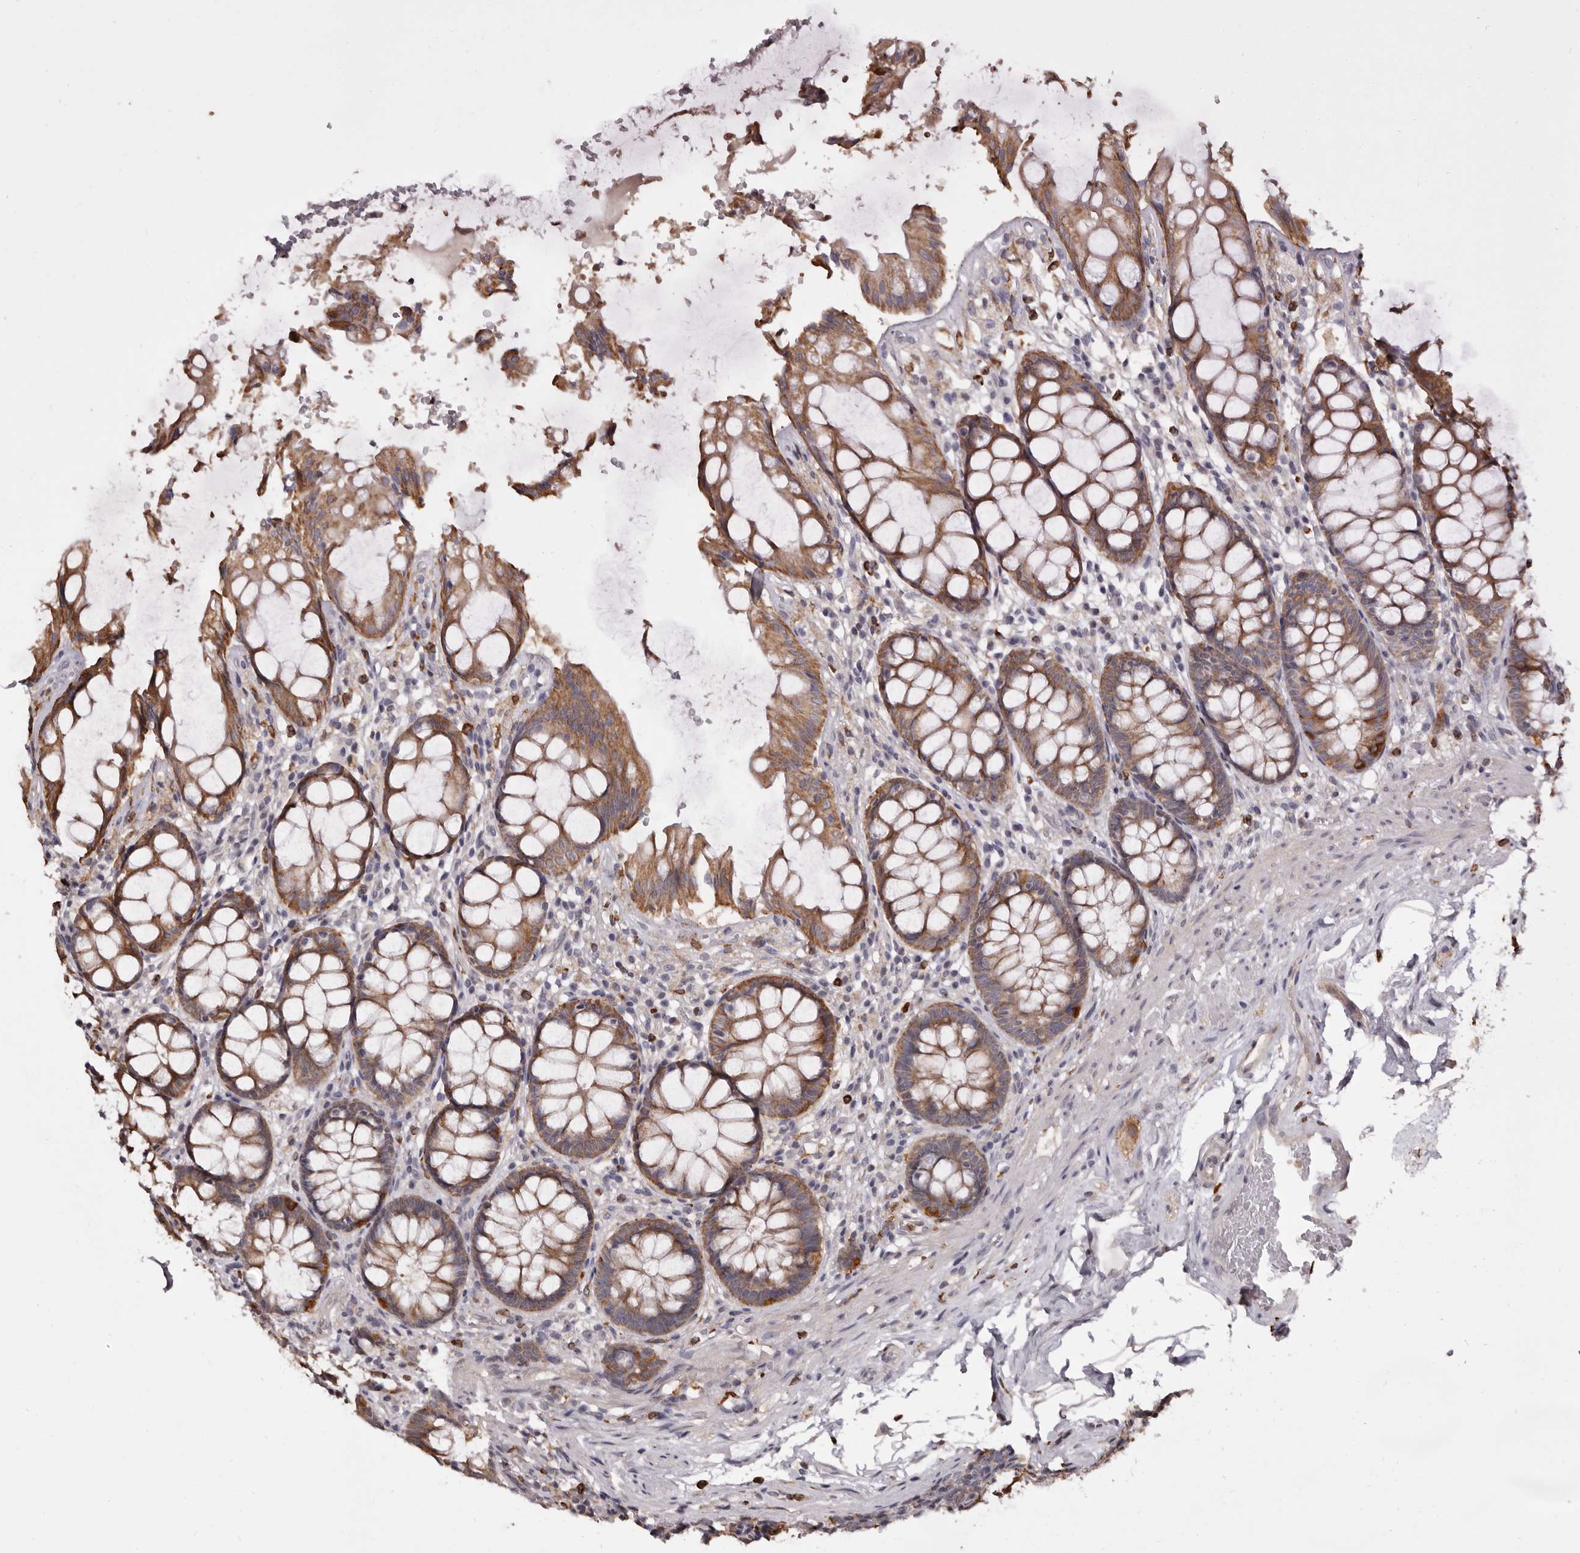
{"staining": {"intensity": "moderate", "quantity": ">75%", "location": "cytoplasmic/membranous"}, "tissue": "rectum", "cell_type": "Glandular cells", "image_type": "normal", "snomed": [{"axis": "morphology", "description": "Normal tissue, NOS"}, {"axis": "topography", "description": "Rectum"}], "caption": "DAB (3,3'-diaminobenzidine) immunohistochemical staining of benign human rectum exhibits moderate cytoplasmic/membranous protein staining in approximately >75% of glandular cells.", "gene": "TNNI1", "patient": {"sex": "male", "age": 64}}